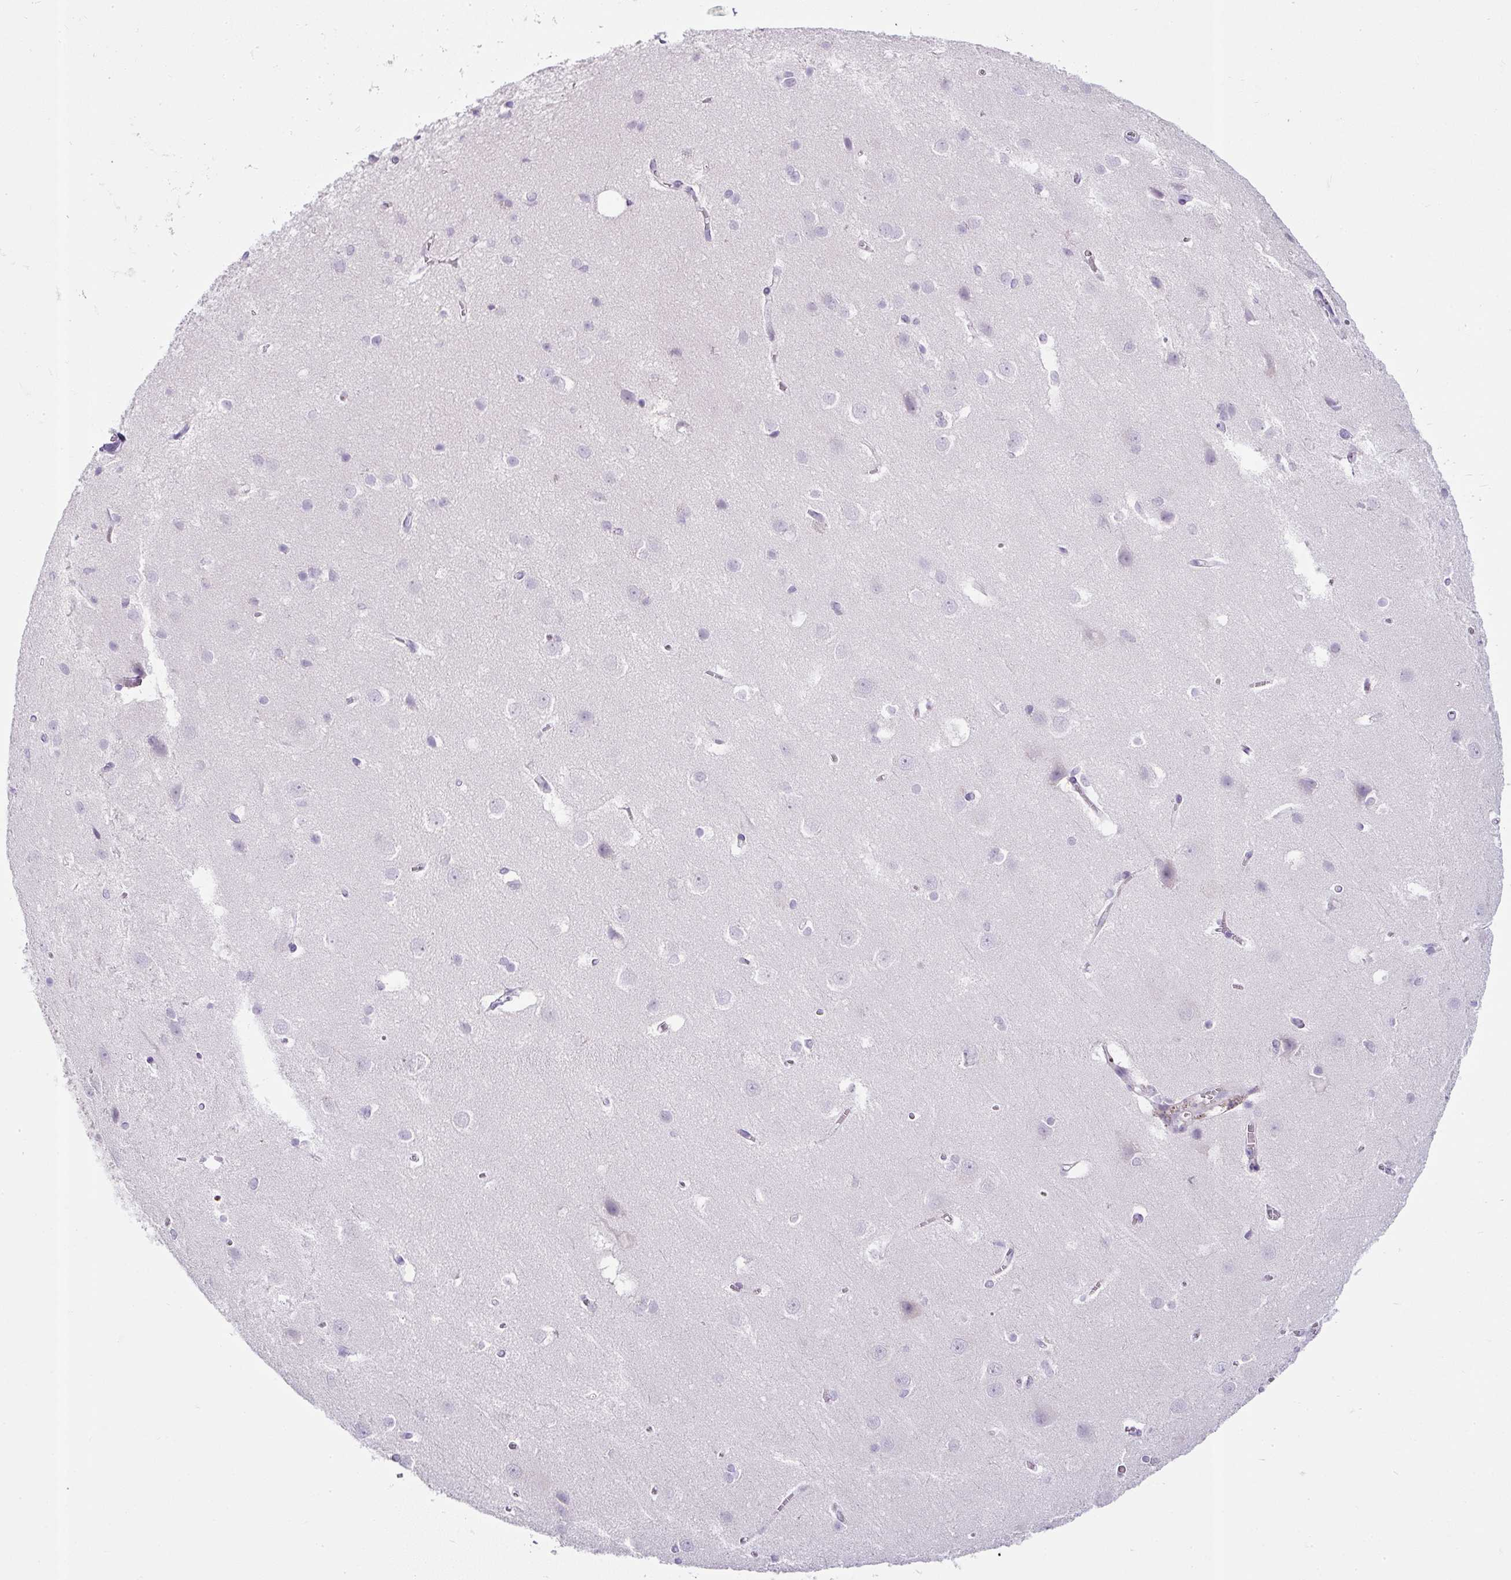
{"staining": {"intensity": "negative", "quantity": "none", "location": "none"}, "tissue": "cerebral cortex", "cell_type": "Endothelial cells", "image_type": "normal", "snomed": [{"axis": "morphology", "description": "Normal tissue, NOS"}, {"axis": "topography", "description": "Cerebral cortex"}], "caption": "Immunohistochemical staining of normal cerebral cortex displays no significant positivity in endothelial cells.", "gene": "COL9A2", "patient": {"sex": "male", "age": 37}}